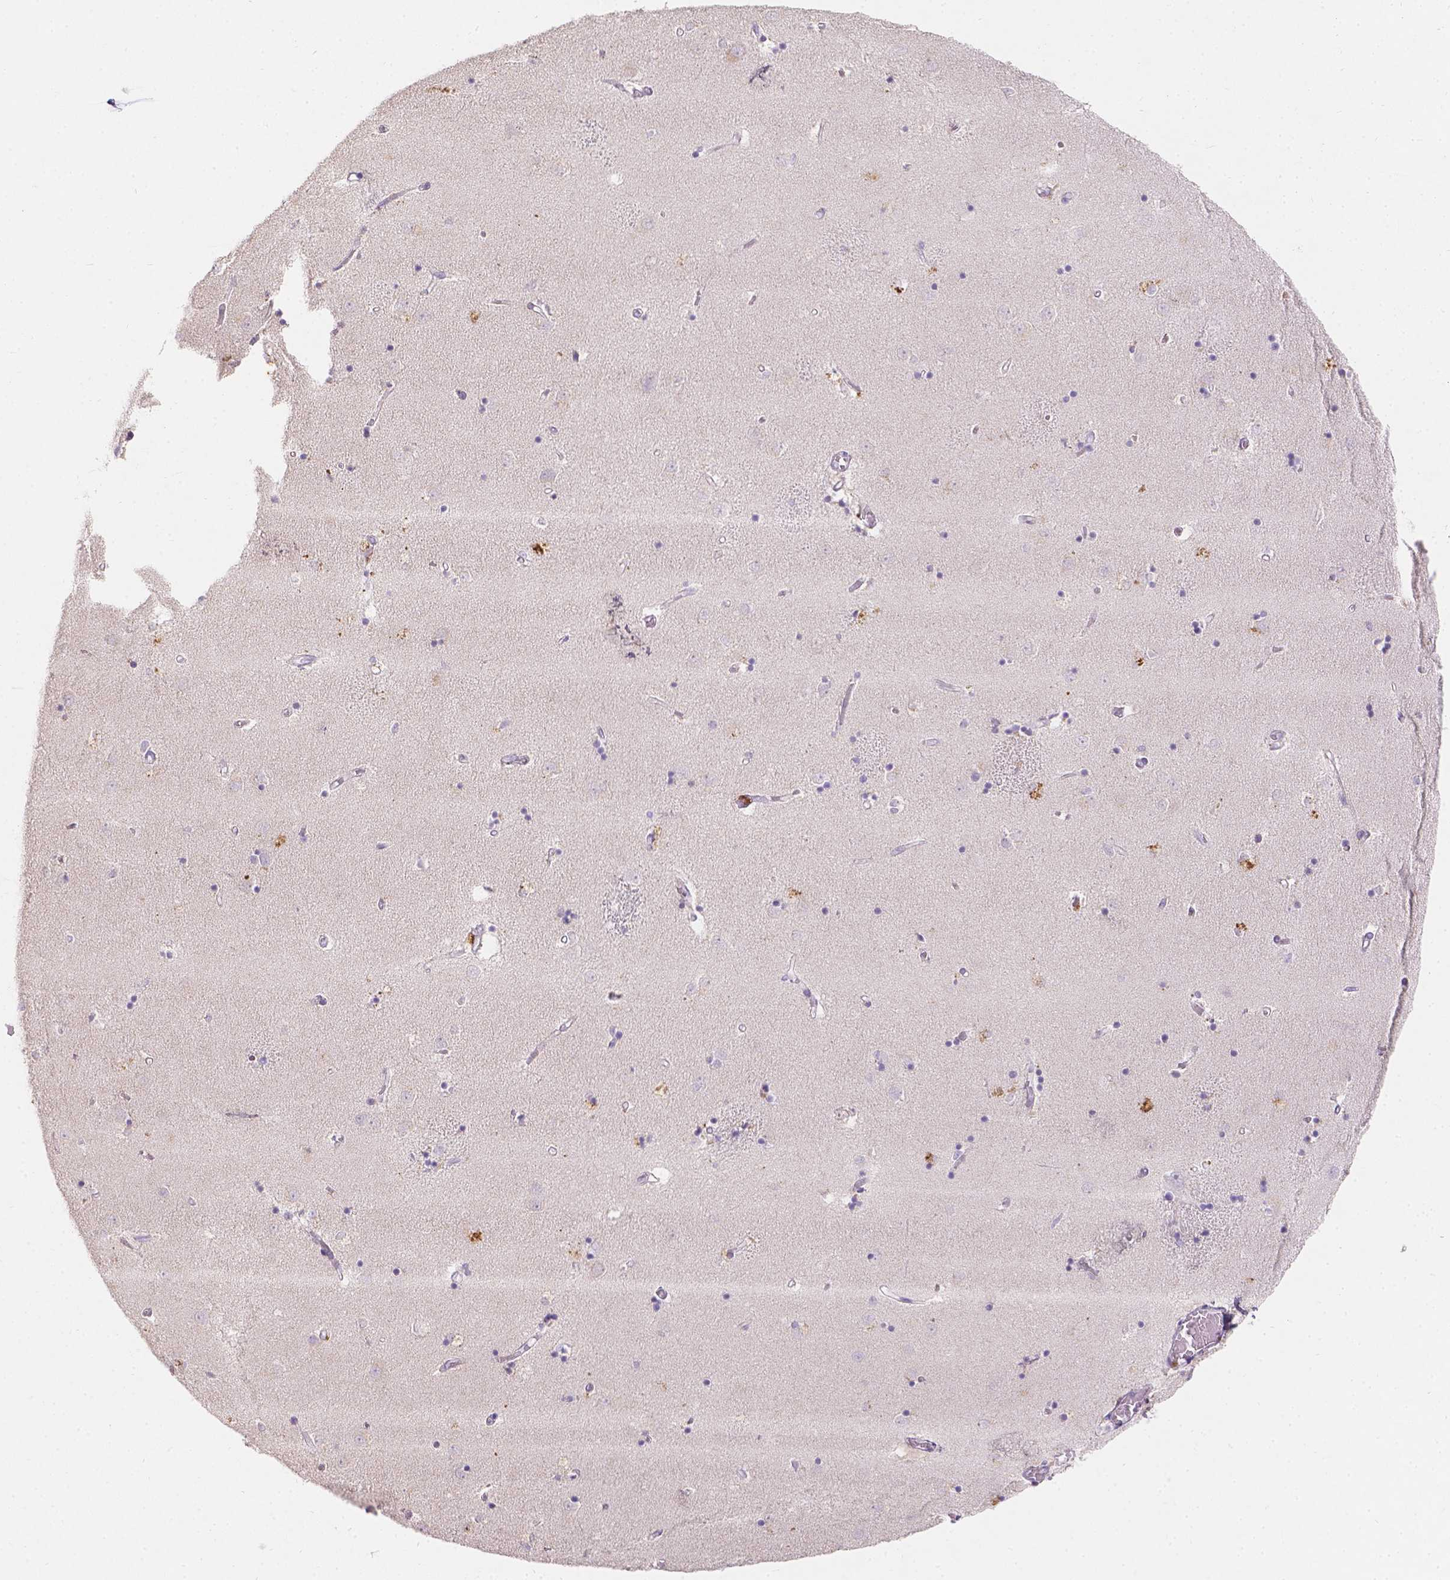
{"staining": {"intensity": "negative", "quantity": "none", "location": "none"}, "tissue": "caudate", "cell_type": "Glial cells", "image_type": "normal", "snomed": [{"axis": "morphology", "description": "Normal tissue, NOS"}, {"axis": "topography", "description": "Lateral ventricle wall"}], "caption": "Immunohistochemistry (IHC) of normal human caudate reveals no expression in glial cells.", "gene": "DCAF4L1", "patient": {"sex": "male", "age": 54}}